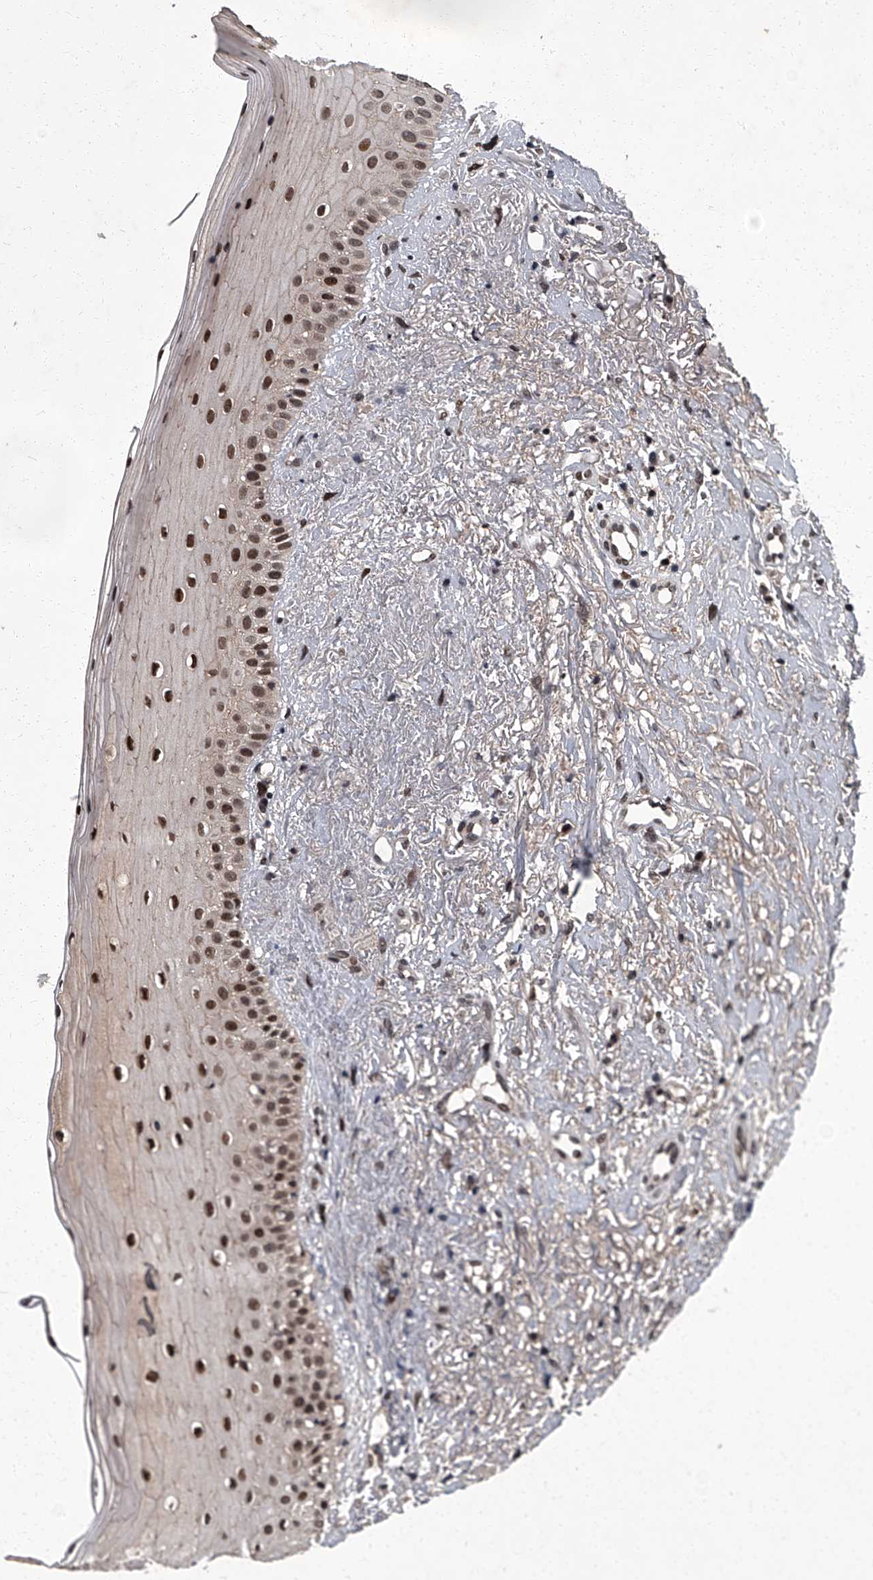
{"staining": {"intensity": "strong", "quantity": "25%-75%", "location": "cytoplasmic/membranous,nuclear"}, "tissue": "oral mucosa", "cell_type": "Squamous epithelial cells", "image_type": "normal", "snomed": [{"axis": "morphology", "description": "Normal tissue, NOS"}, {"axis": "topography", "description": "Oral tissue"}], "caption": "Immunohistochemical staining of normal oral mucosa displays 25%-75% levels of strong cytoplasmic/membranous,nuclear protein staining in approximately 25%-75% of squamous epithelial cells.", "gene": "ZNF518B", "patient": {"sex": "female", "age": 63}}